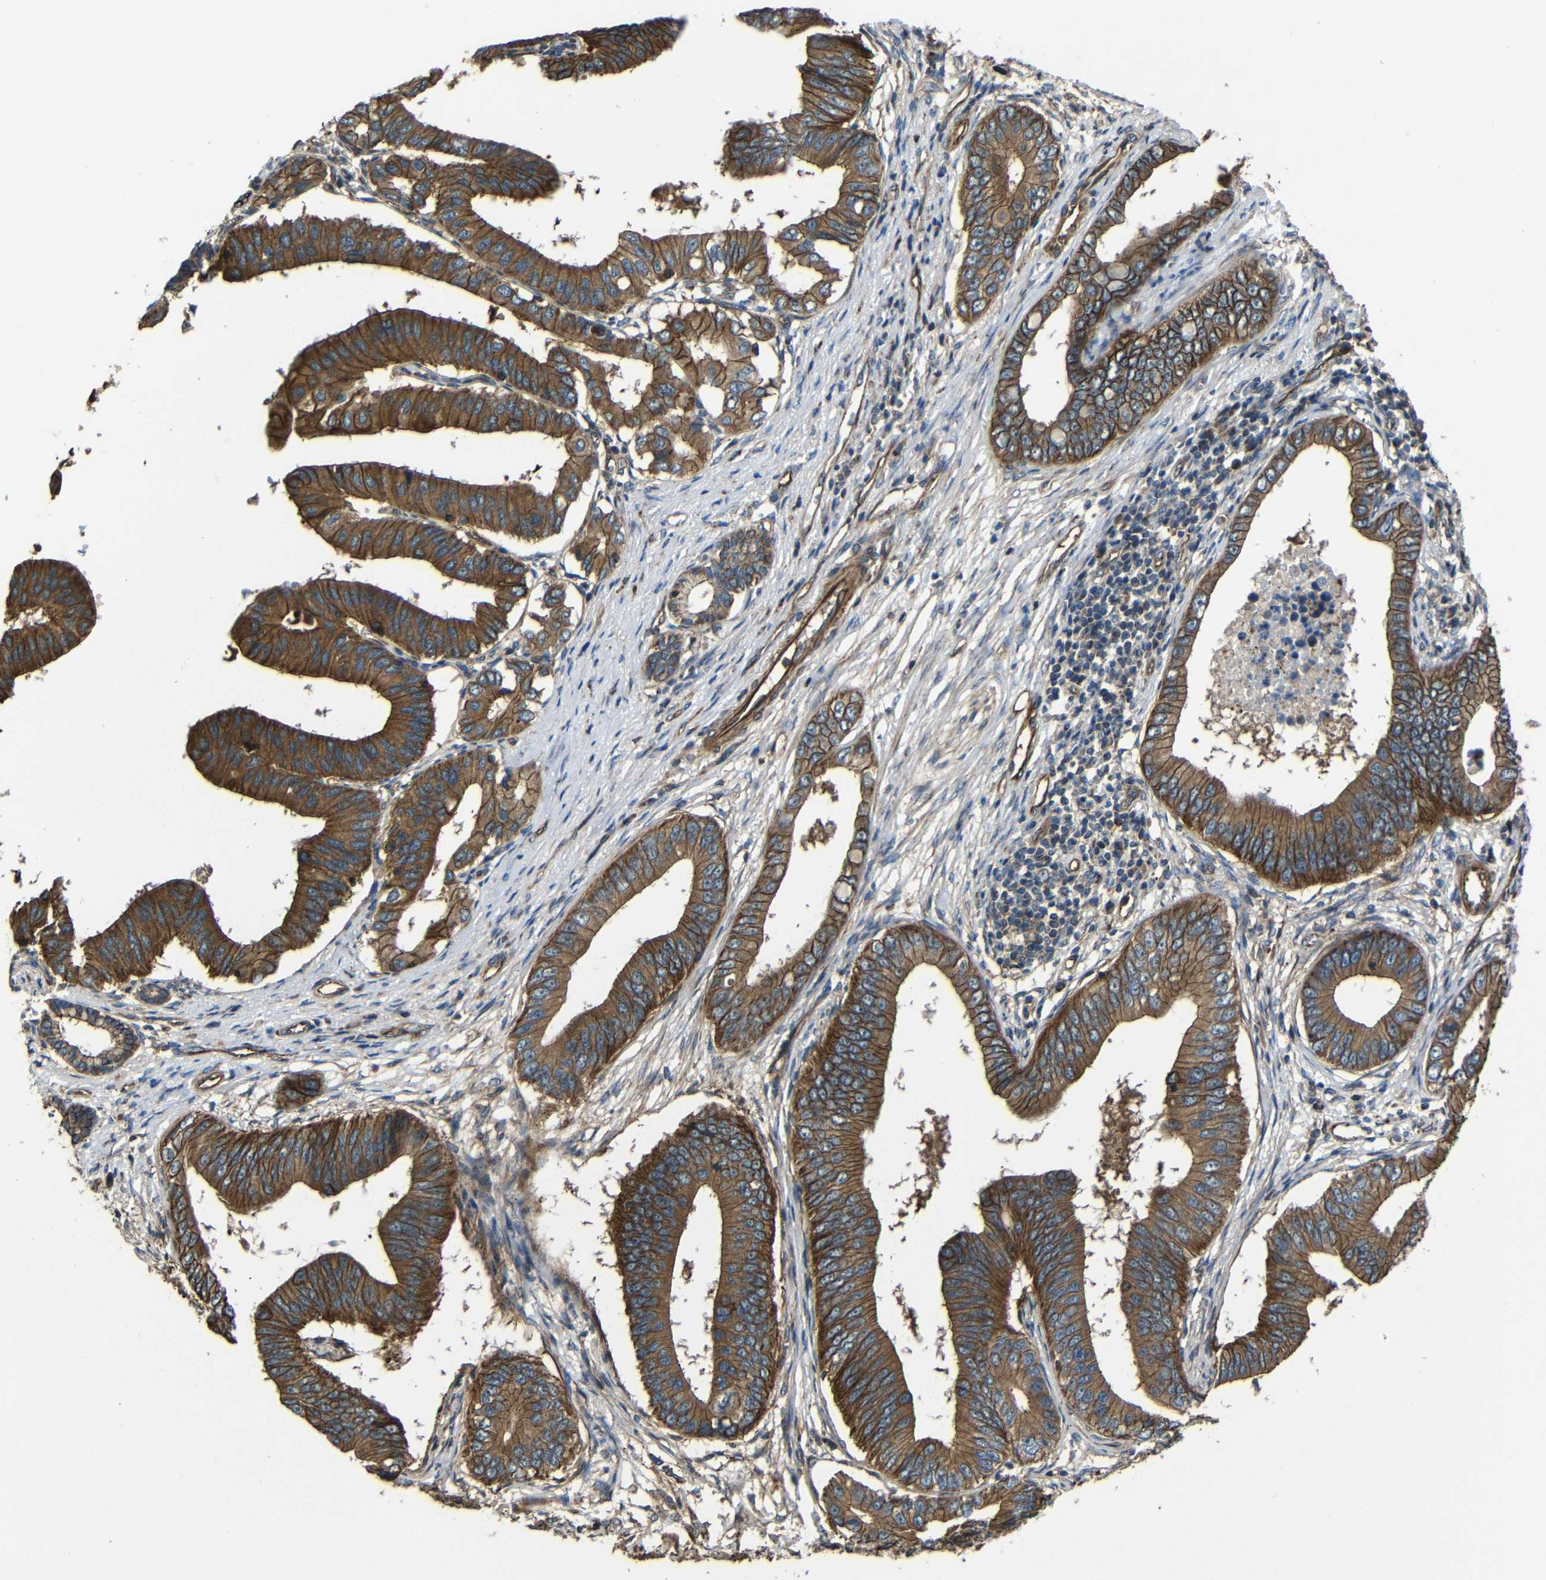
{"staining": {"intensity": "strong", "quantity": ">75%", "location": "cytoplasmic/membranous"}, "tissue": "pancreatic cancer", "cell_type": "Tumor cells", "image_type": "cancer", "snomed": [{"axis": "morphology", "description": "Adenocarcinoma, NOS"}, {"axis": "topography", "description": "Pancreas"}], "caption": "About >75% of tumor cells in pancreatic cancer demonstrate strong cytoplasmic/membranous protein staining as visualized by brown immunohistochemical staining.", "gene": "PTCH1", "patient": {"sex": "male", "age": 77}}